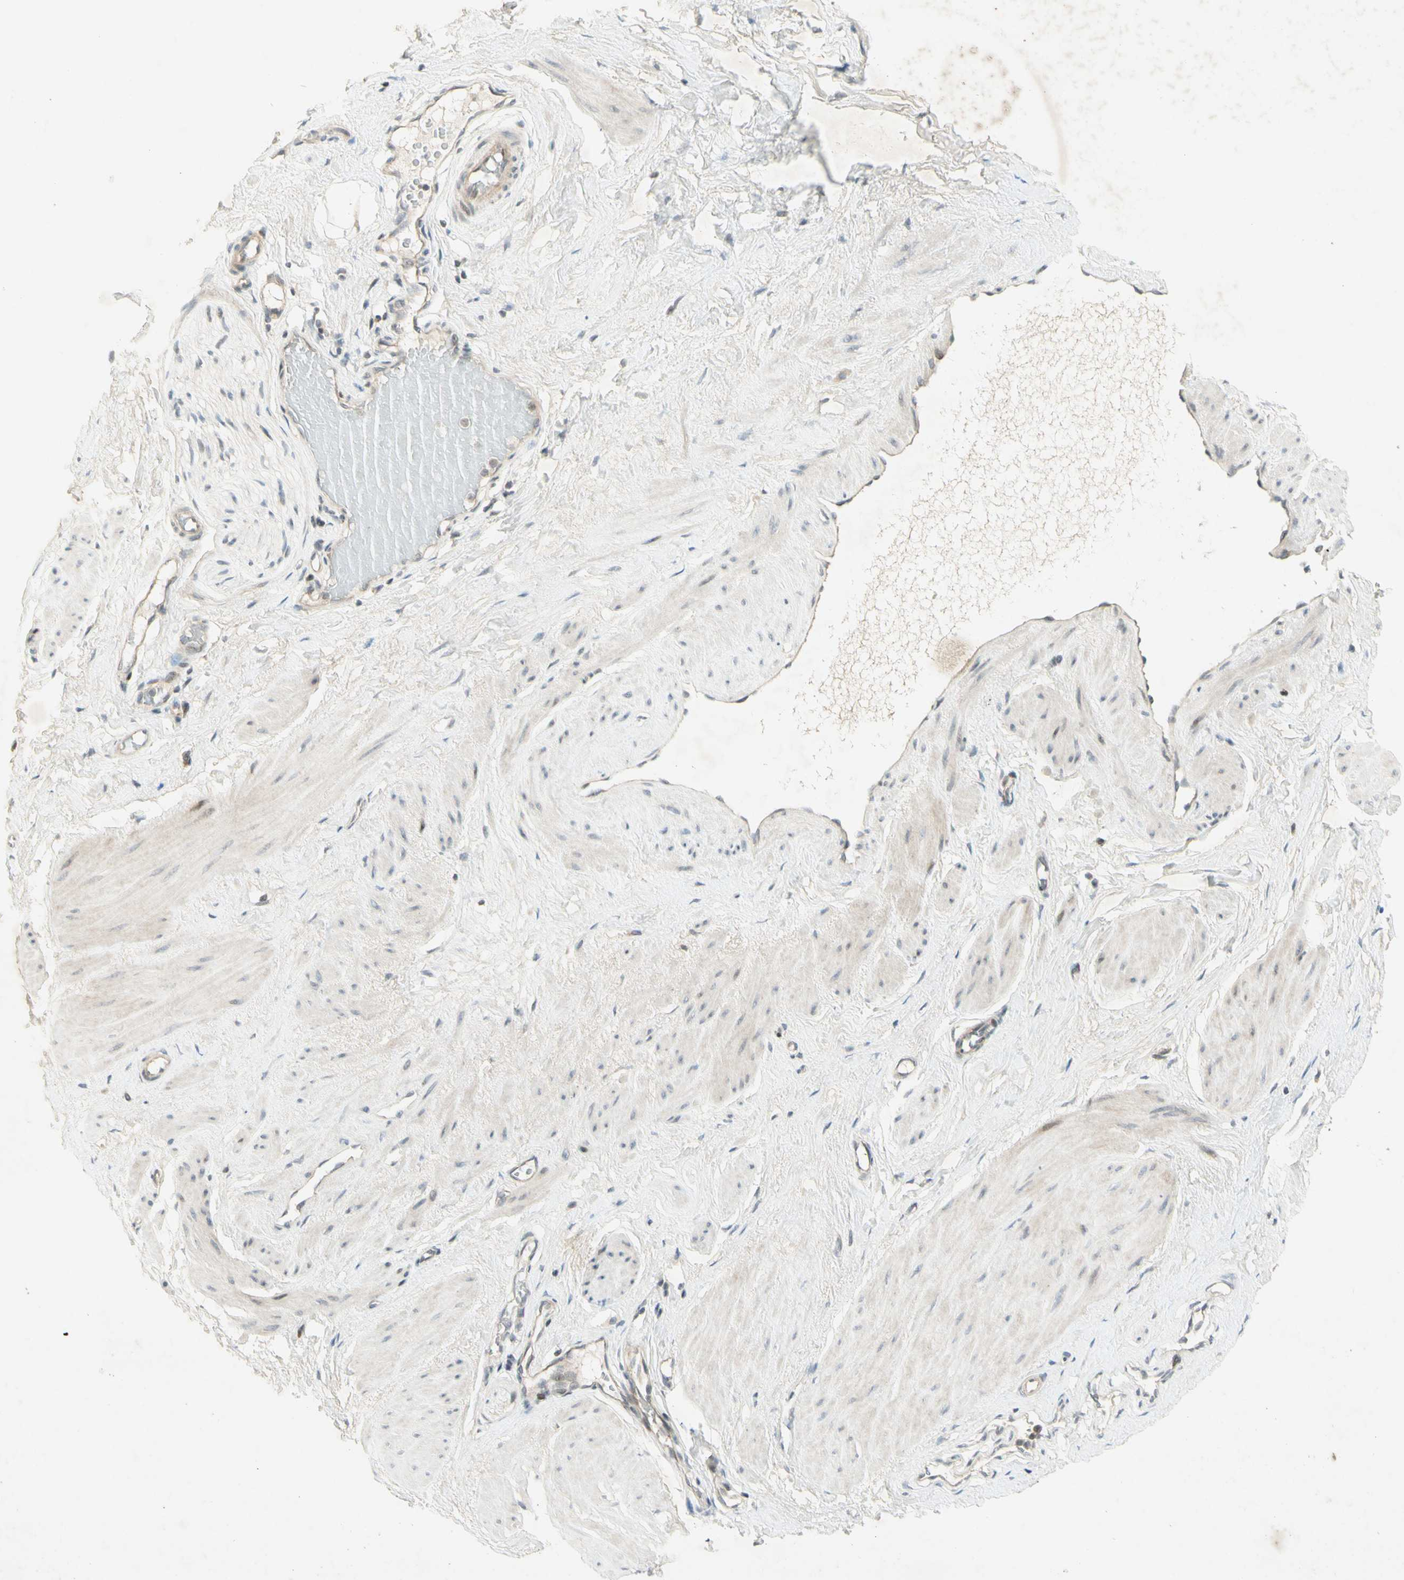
{"staining": {"intensity": "weak", "quantity": "<25%", "location": "cytoplasmic/membranous"}, "tissue": "adipose tissue", "cell_type": "Adipocytes", "image_type": "normal", "snomed": [{"axis": "morphology", "description": "Normal tissue, NOS"}, {"axis": "topography", "description": "Soft tissue"}, {"axis": "topography", "description": "Vascular tissue"}], "caption": "Immunohistochemistry (IHC) of unremarkable adipose tissue displays no positivity in adipocytes.", "gene": "ETF1", "patient": {"sex": "female", "age": 35}}